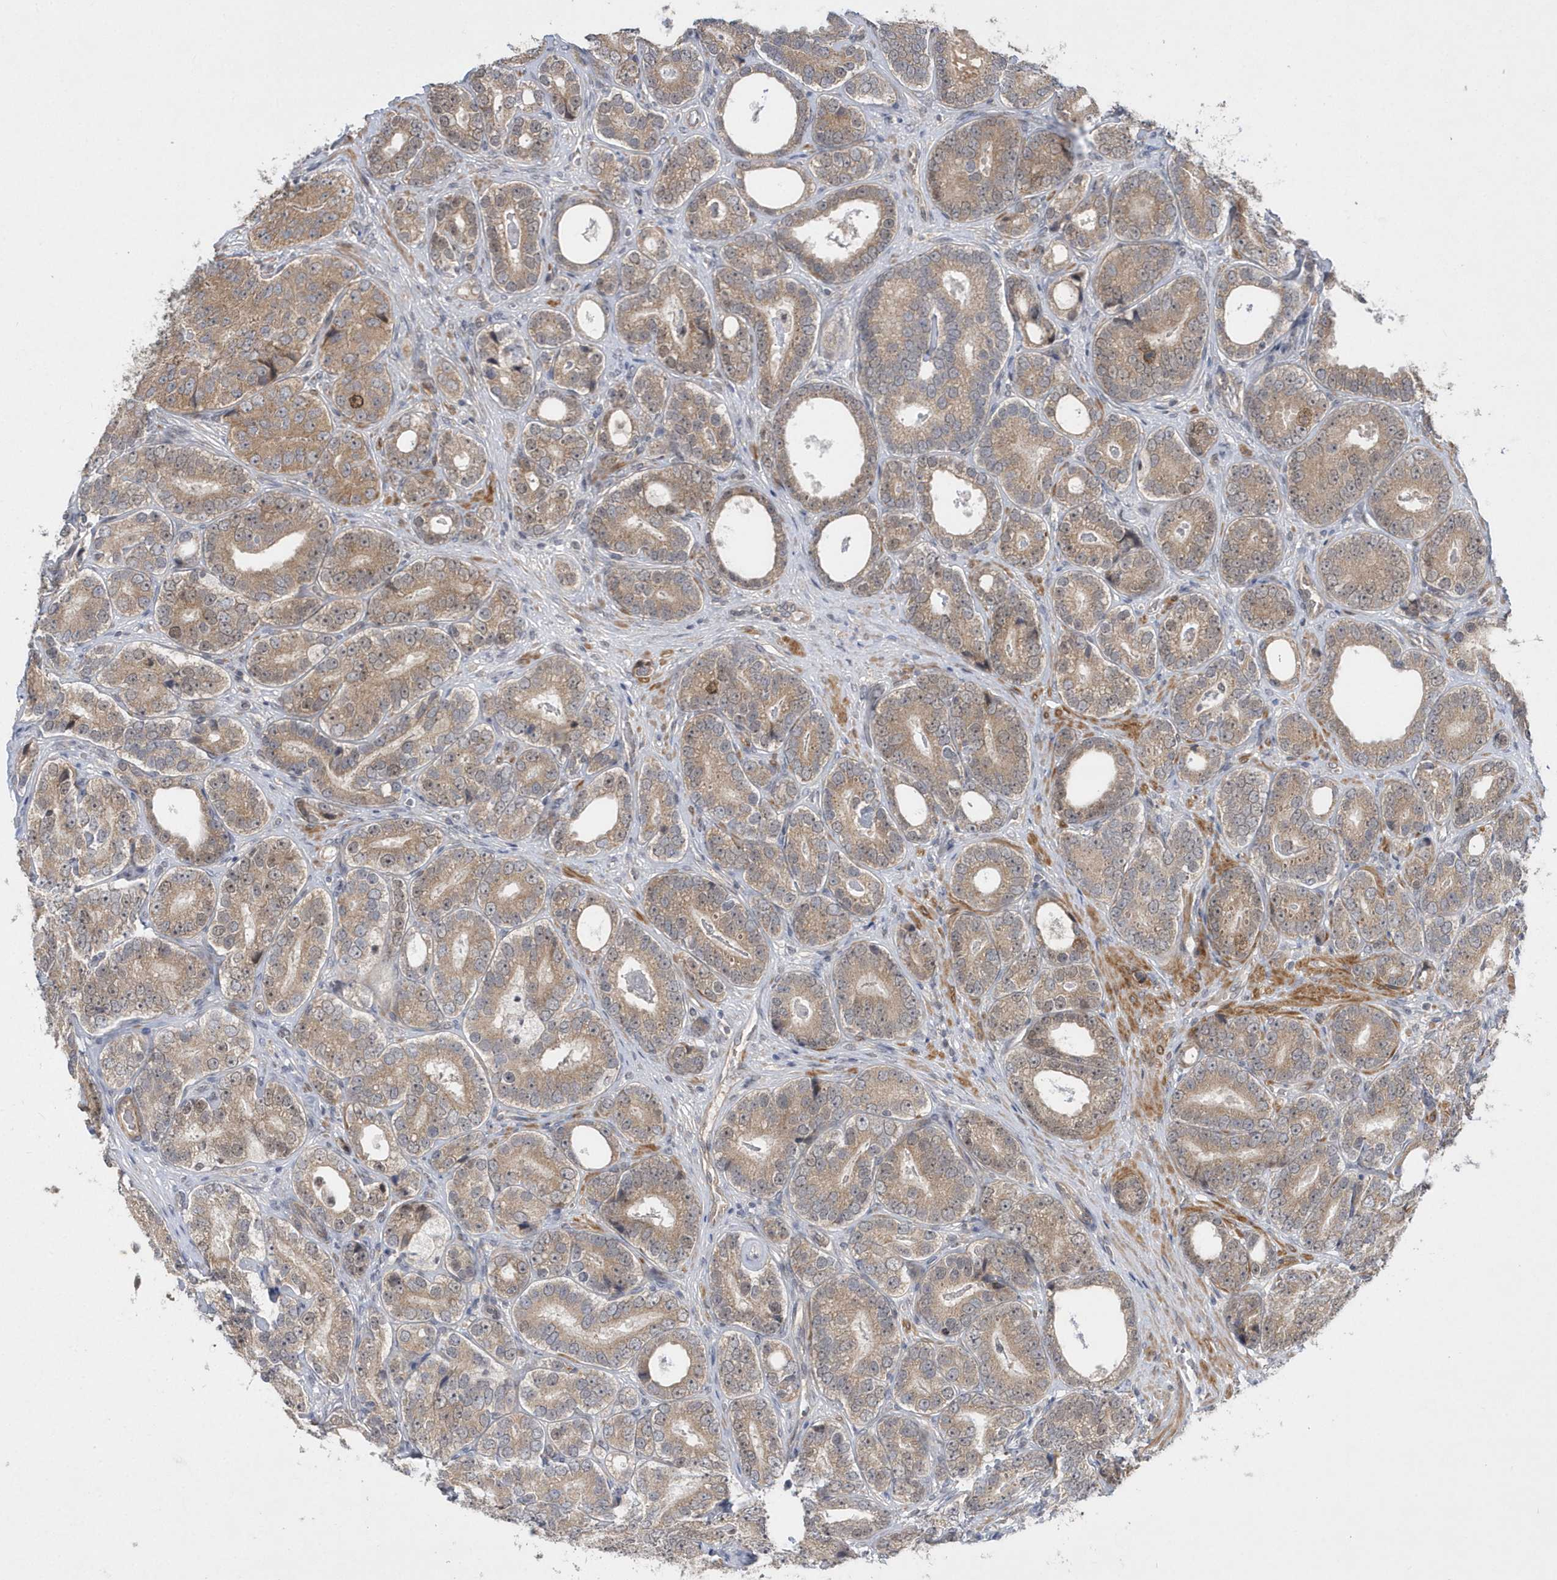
{"staining": {"intensity": "moderate", "quantity": ">75%", "location": "cytoplasmic/membranous,nuclear"}, "tissue": "prostate cancer", "cell_type": "Tumor cells", "image_type": "cancer", "snomed": [{"axis": "morphology", "description": "Adenocarcinoma, High grade"}, {"axis": "topography", "description": "Prostate"}], "caption": "Immunohistochemistry (IHC) of adenocarcinoma (high-grade) (prostate) displays medium levels of moderate cytoplasmic/membranous and nuclear expression in about >75% of tumor cells. Using DAB (brown) and hematoxylin (blue) stains, captured at high magnification using brightfield microscopy.", "gene": "MXI1", "patient": {"sex": "male", "age": 56}}